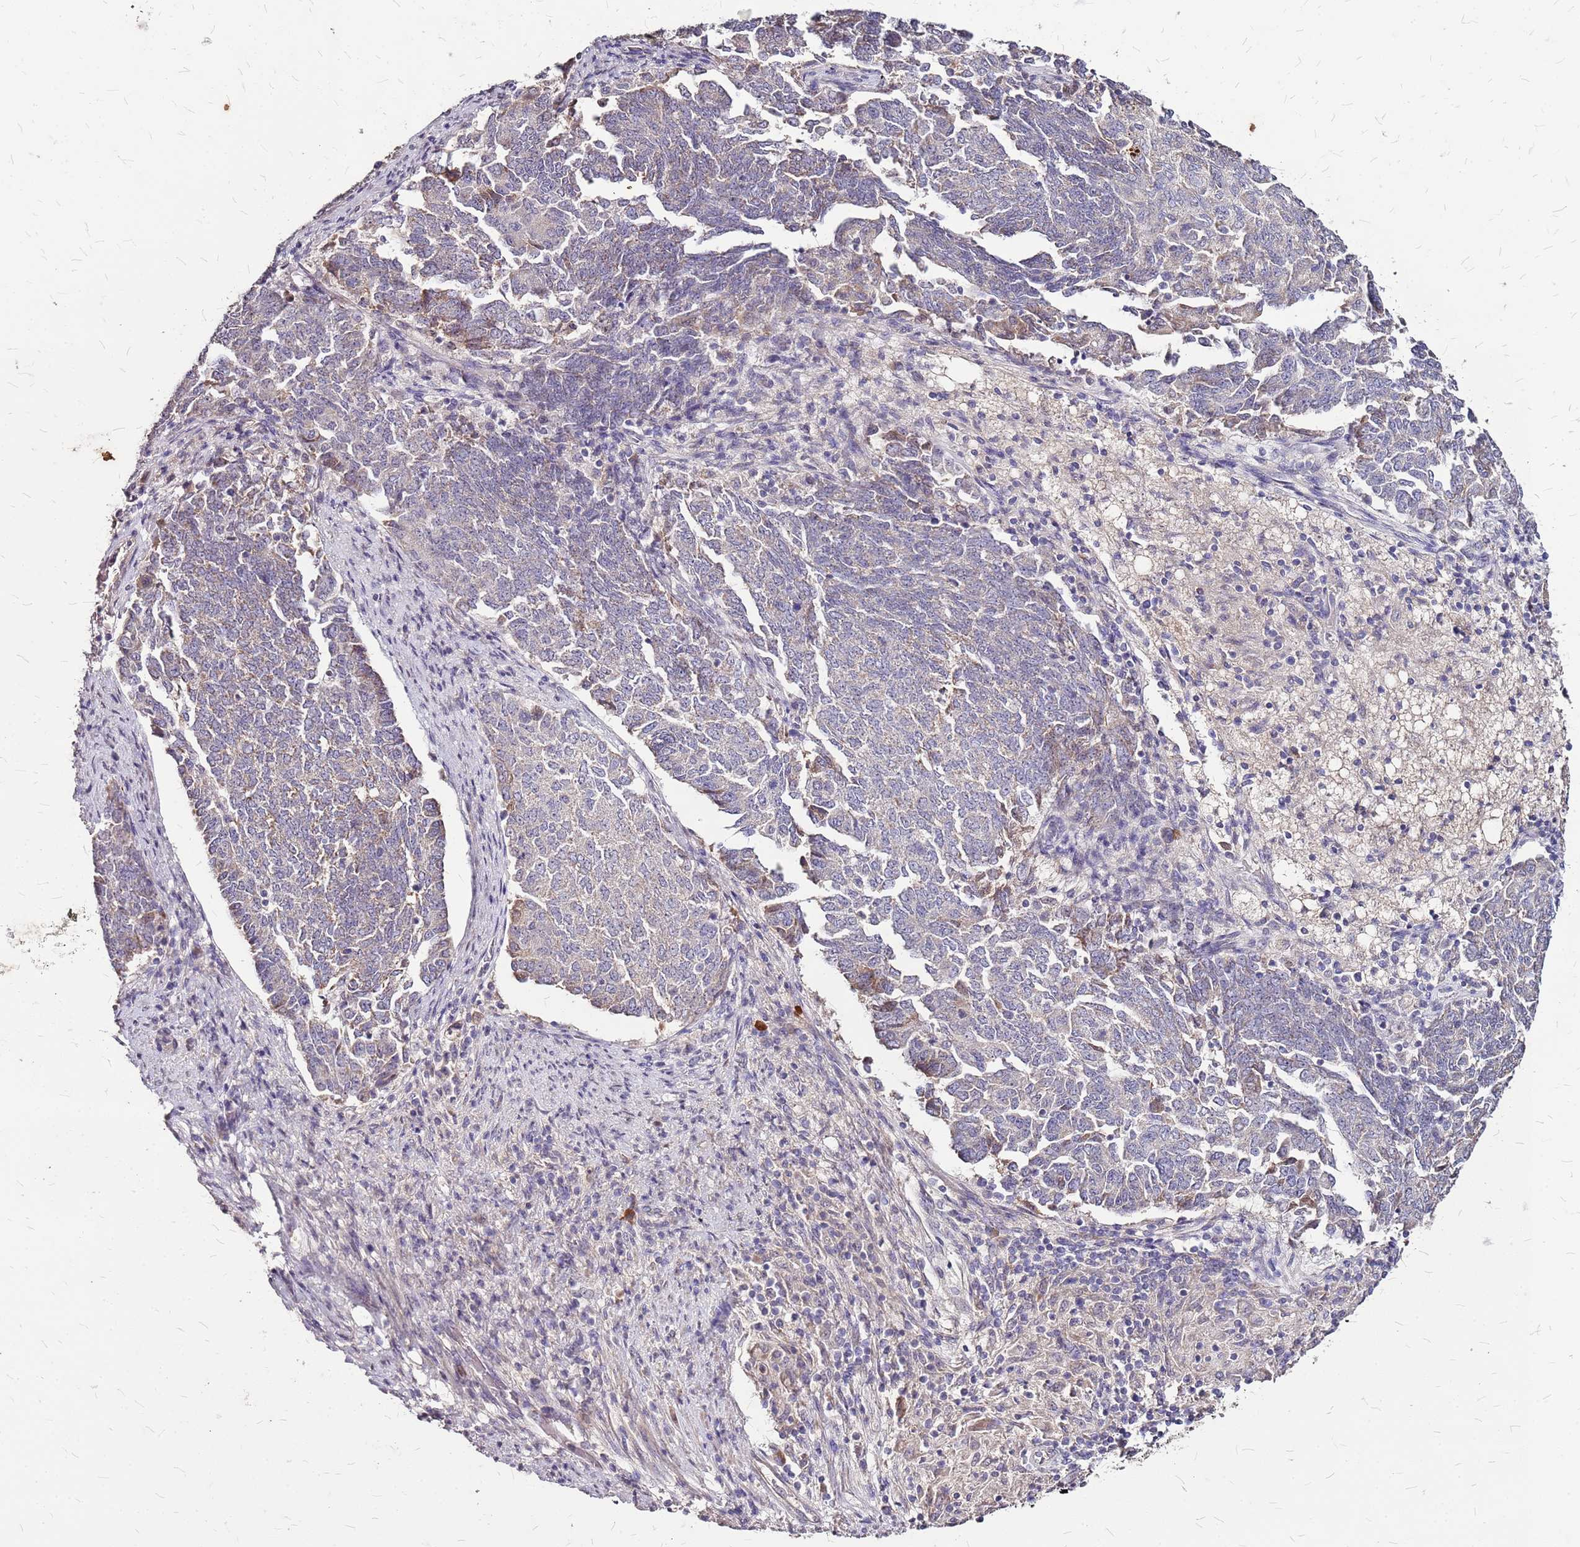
{"staining": {"intensity": "moderate", "quantity": "<25%", "location": "cytoplasmic/membranous"}, "tissue": "endometrial cancer", "cell_type": "Tumor cells", "image_type": "cancer", "snomed": [{"axis": "morphology", "description": "Adenocarcinoma, NOS"}, {"axis": "topography", "description": "Endometrium"}], "caption": "Immunohistochemistry (IHC) micrograph of neoplastic tissue: human endometrial cancer (adenocarcinoma) stained using IHC displays low levels of moderate protein expression localized specifically in the cytoplasmic/membranous of tumor cells, appearing as a cytoplasmic/membranous brown color.", "gene": "DCDC2C", "patient": {"sex": "female", "age": 80}}